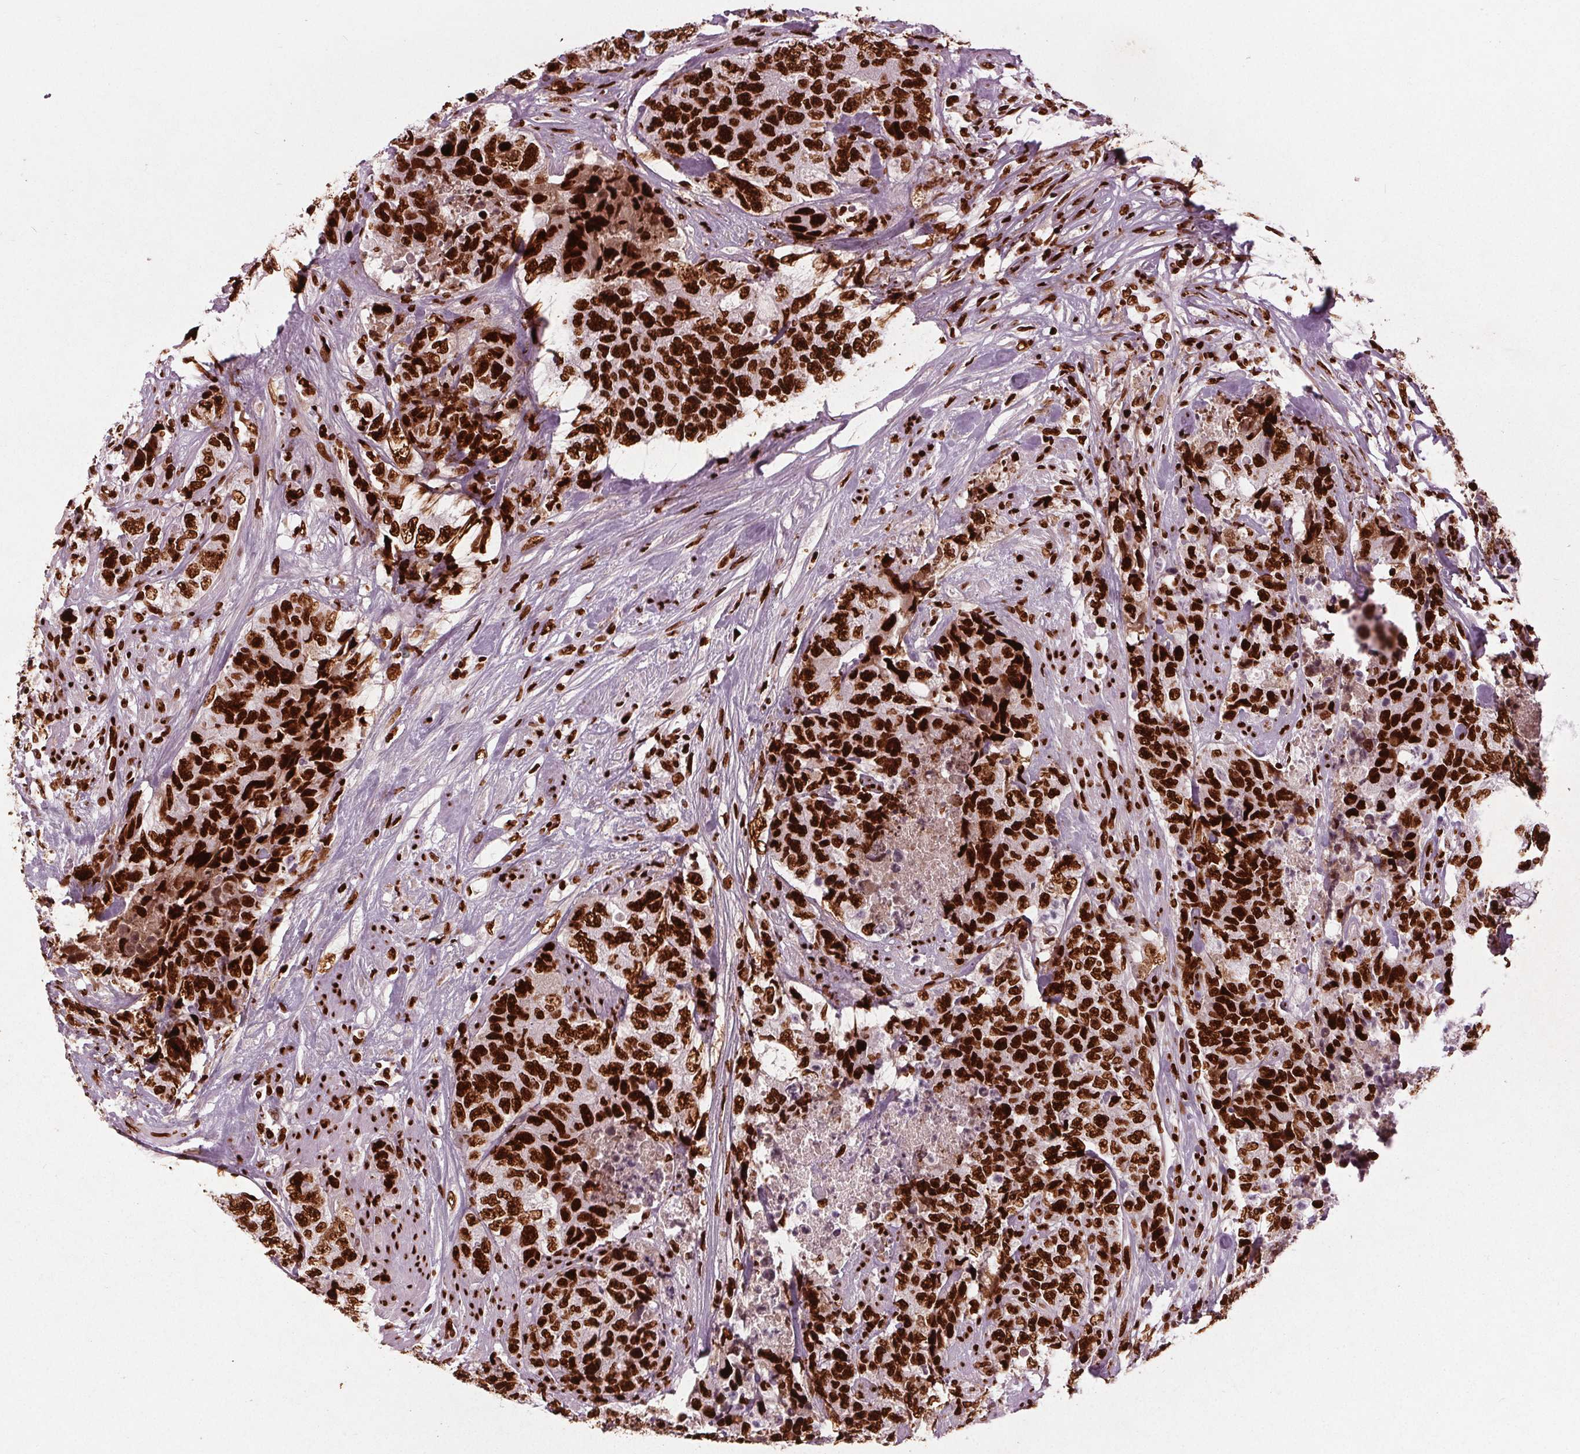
{"staining": {"intensity": "strong", "quantity": ">75%", "location": "nuclear"}, "tissue": "urothelial cancer", "cell_type": "Tumor cells", "image_type": "cancer", "snomed": [{"axis": "morphology", "description": "Urothelial carcinoma, High grade"}, {"axis": "topography", "description": "Urinary bladder"}], "caption": "There is high levels of strong nuclear staining in tumor cells of urothelial cancer, as demonstrated by immunohistochemical staining (brown color).", "gene": "BRD4", "patient": {"sex": "female", "age": 78}}